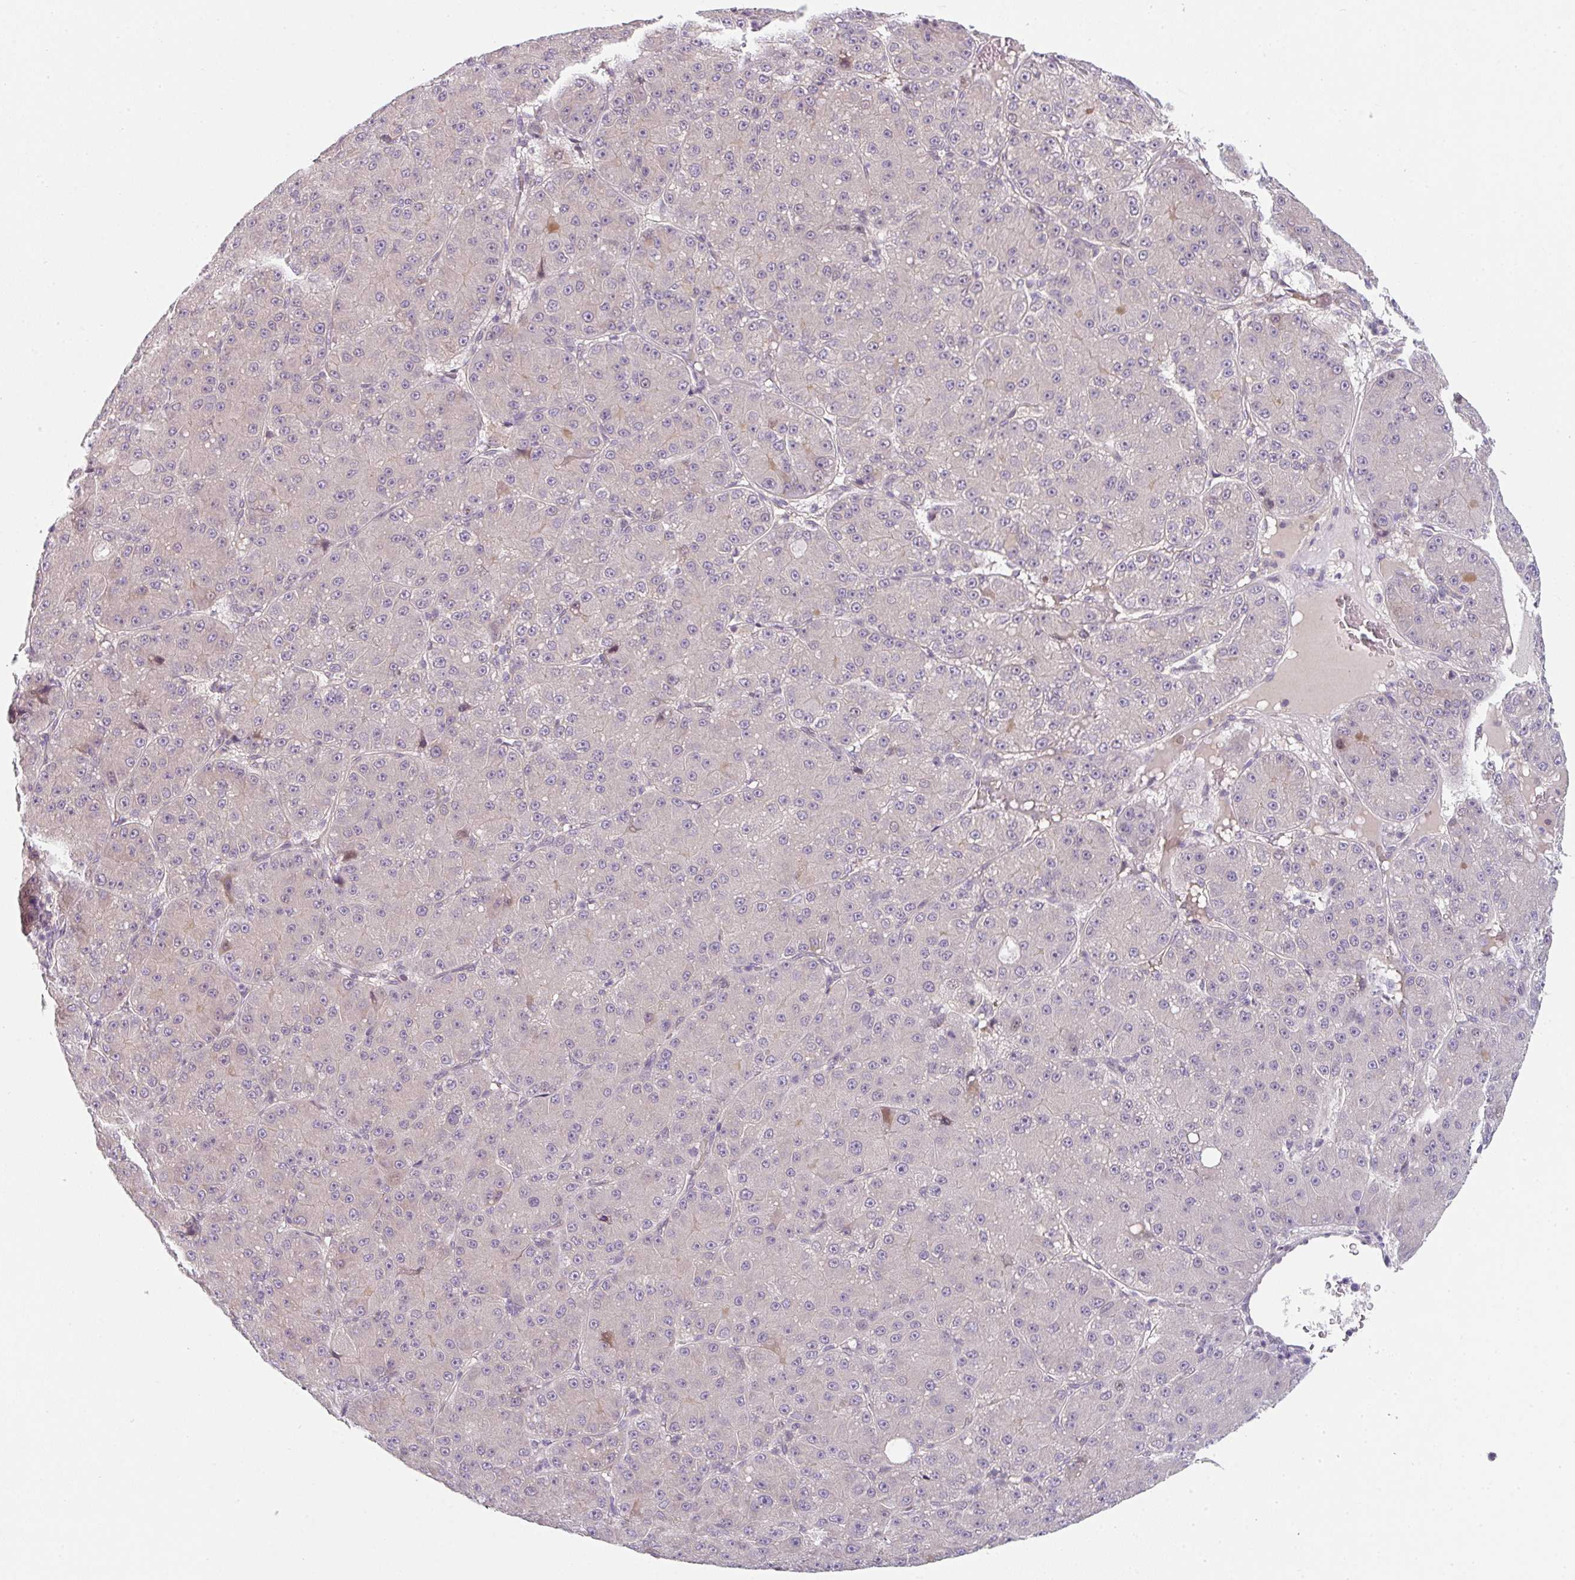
{"staining": {"intensity": "negative", "quantity": "none", "location": "none"}, "tissue": "liver cancer", "cell_type": "Tumor cells", "image_type": "cancer", "snomed": [{"axis": "morphology", "description": "Carcinoma, Hepatocellular, NOS"}, {"axis": "topography", "description": "Liver"}], "caption": "DAB immunohistochemical staining of liver hepatocellular carcinoma exhibits no significant staining in tumor cells. (DAB immunohistochemistry (IHC), high magnification).", "gene": "TNFRSF10A", "patient": {"sex": "male", "age": 67}}